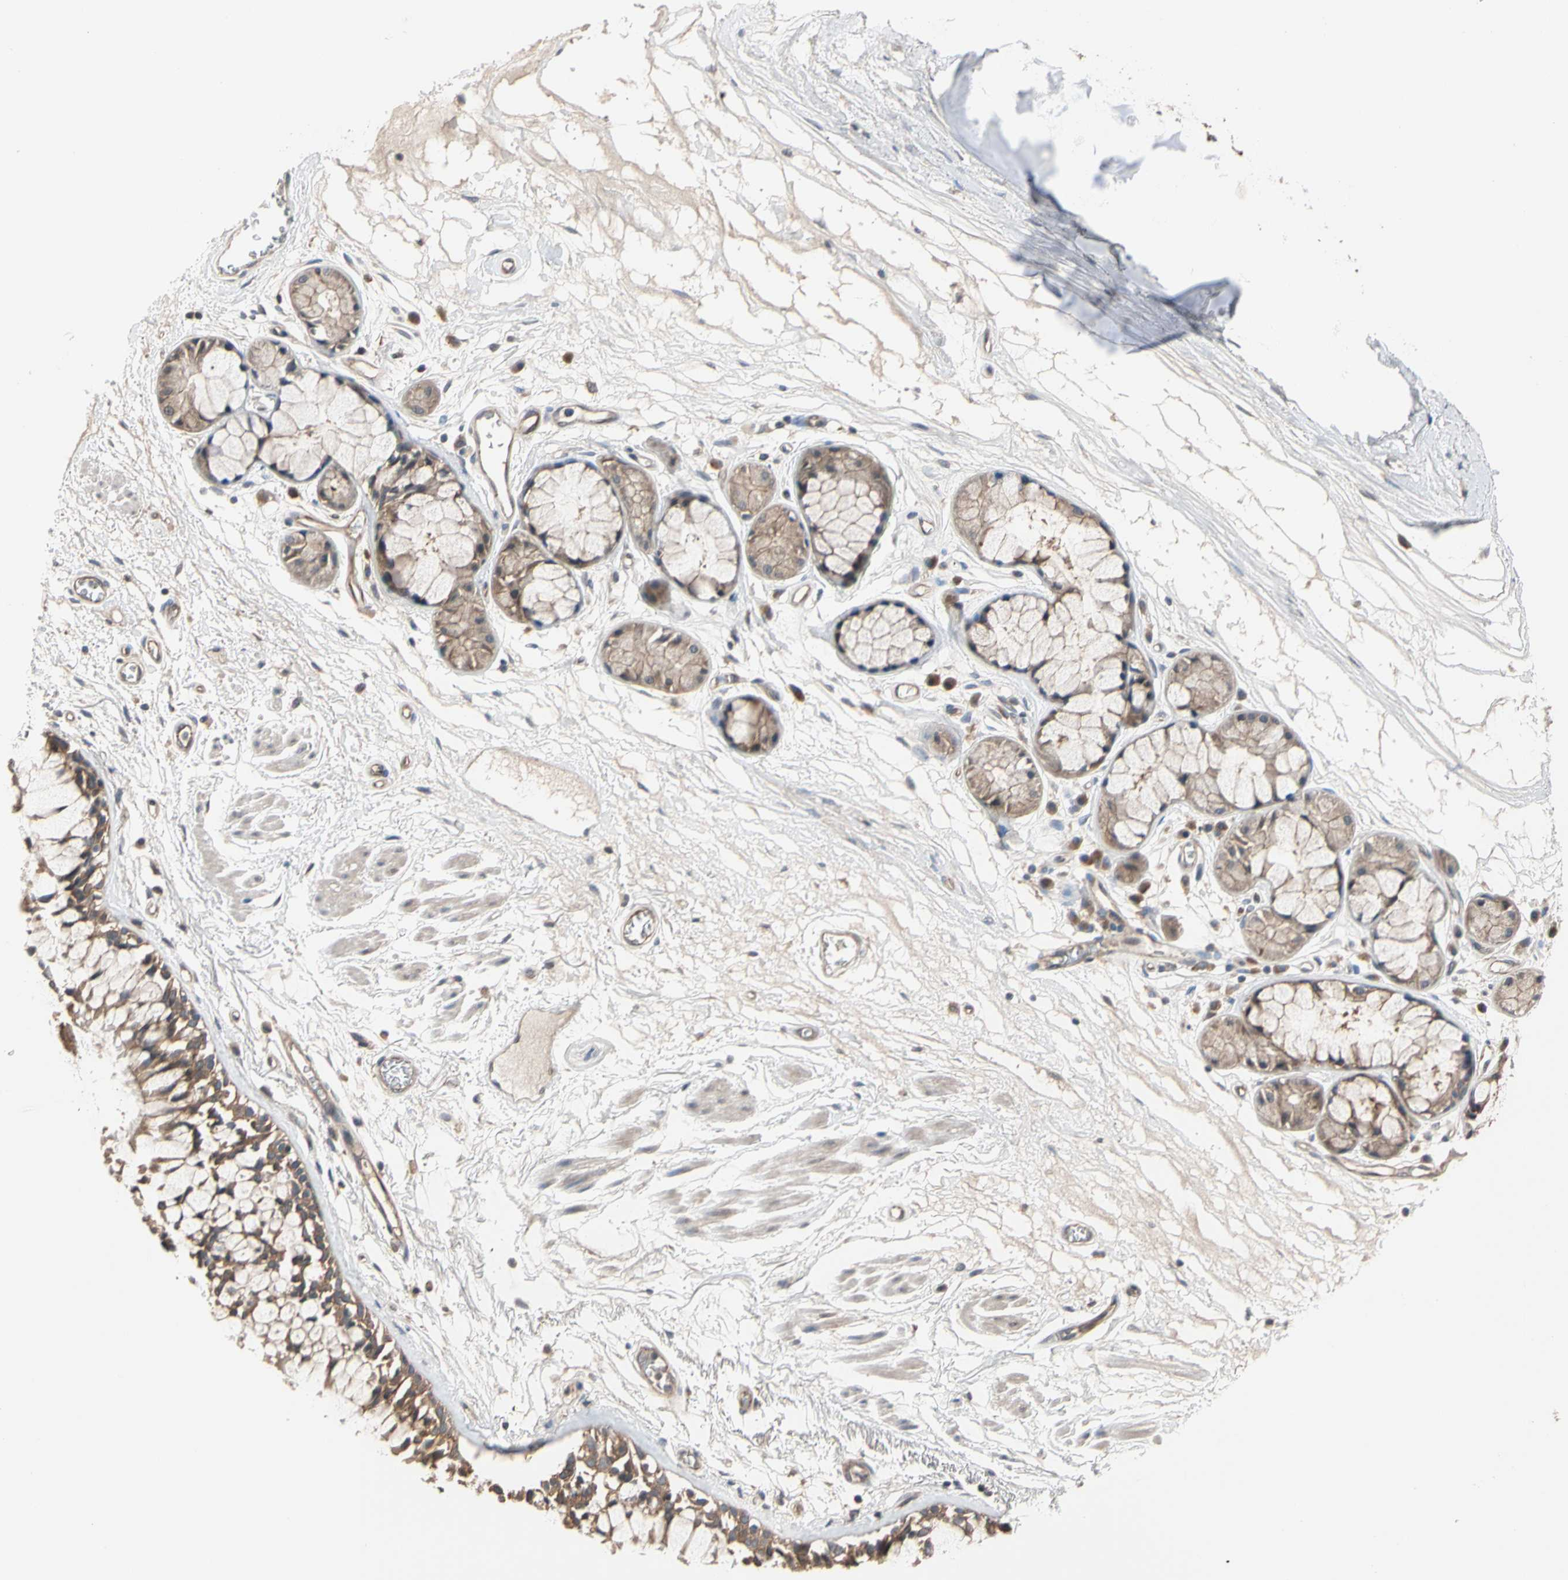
{"staining": {"intensity": "moderate", "quantity": ">75%", "location": "cytoplasmic/membranous"}, "tissue": "bronchus", "cell_type": "Respiratory epithelial cells", "image_type": "normal", "snomed": [{"axis": "morphology", "description": "Normal tissue, NOS"}, {"axis": "topography", "description": "Bronchus"}], "caption": "Benign bronchus shows moderate cytoplasmic/membranous staining in approximately >75% of respiratory epithelial cells (DAB IHC, brown staining for protein, blue staining for nuclei)..", "gene": "DPP8", "patient": {"sex": "male", "age": 66}}